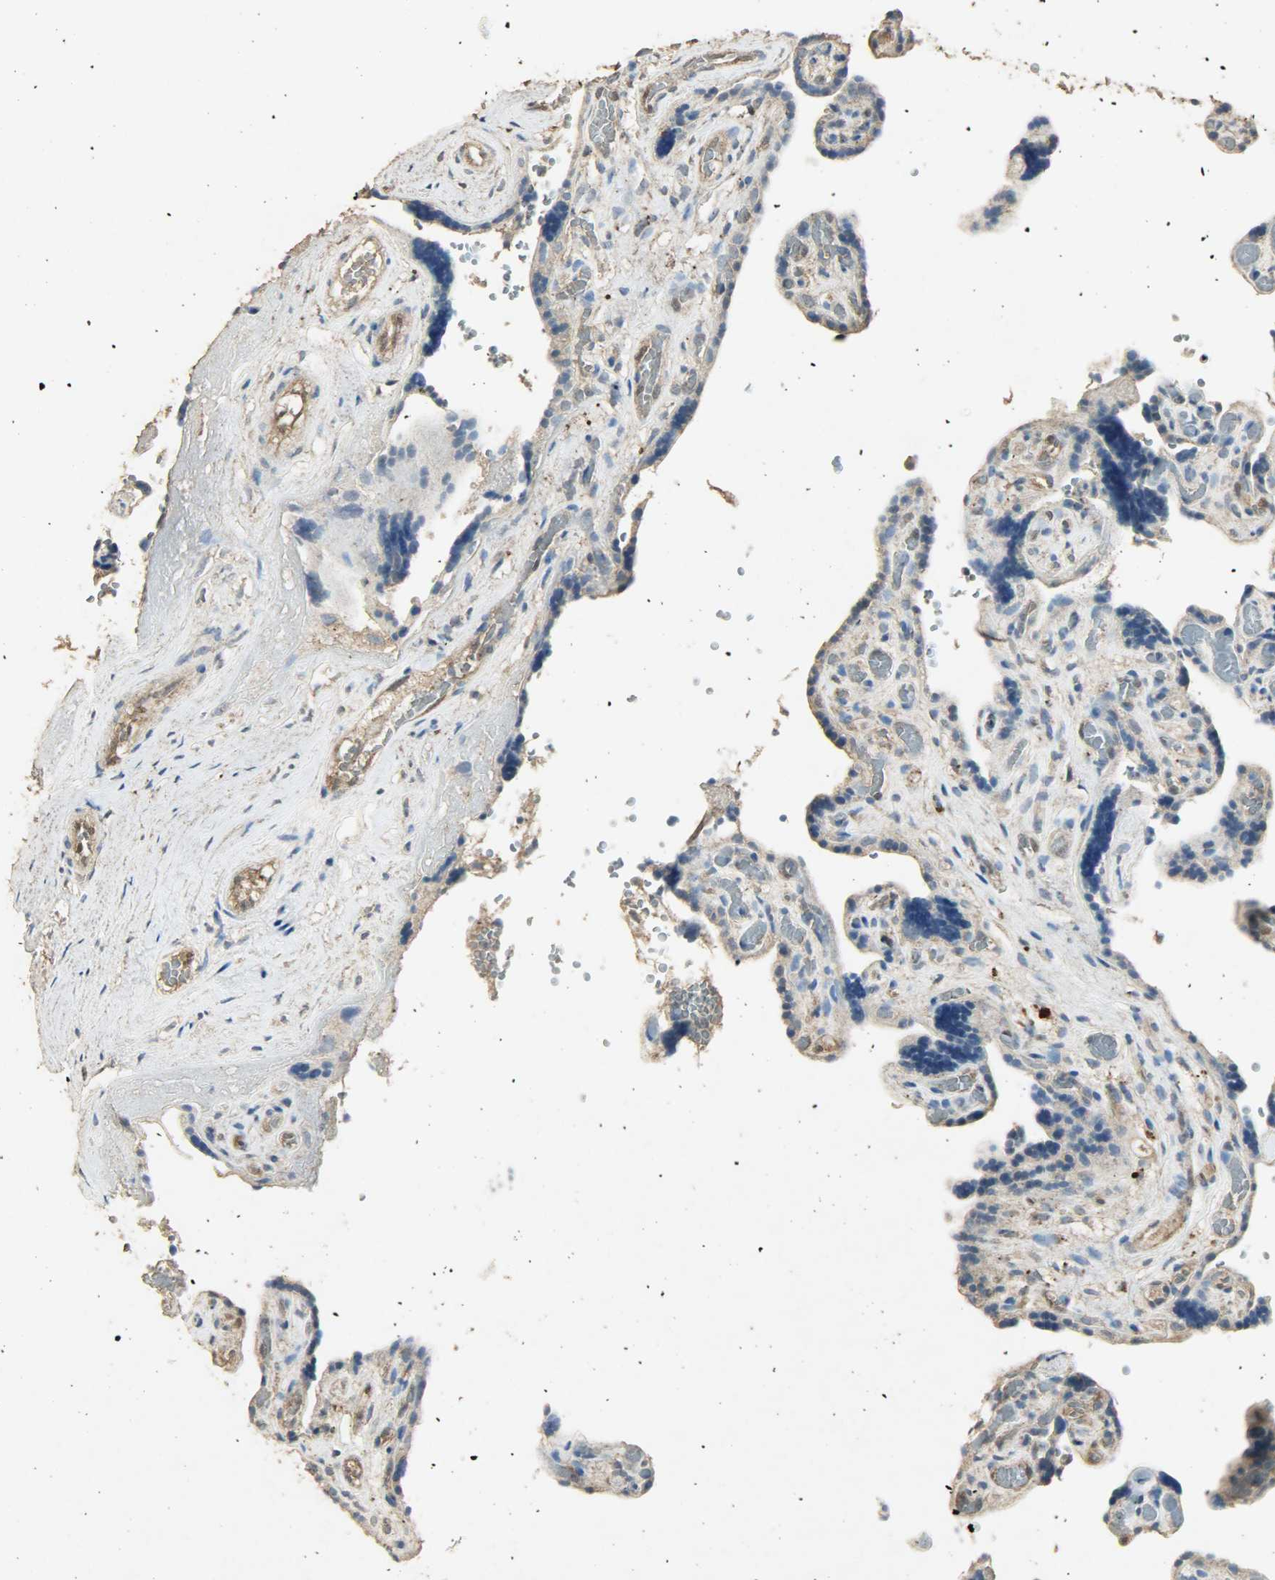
{"staining": {"intensity": "weak", "quantity": "25%-75%", "location": "cytoplasmic/membranous"}, "tissue": "placenta", "cell_type": "Trophoblastic cells", "image_type": "normal", "snomed": [{"axis": "morphology", "description": "Normal tissue, NOS"}, {"axis": "topography", "description": "Placenta"}], "caption": "Immunohistochemistry (IHC) histopathology image of benign placenta: placenta stained using IHC reveals low levels of weak protein expression localized specifically in the cytoplasmic/membranous of trophoblastic cells, appearing as a cytoplasmic/membranous brown color.", "gene": "ASB9", "patient": {"sex": "female", "age": 30}}